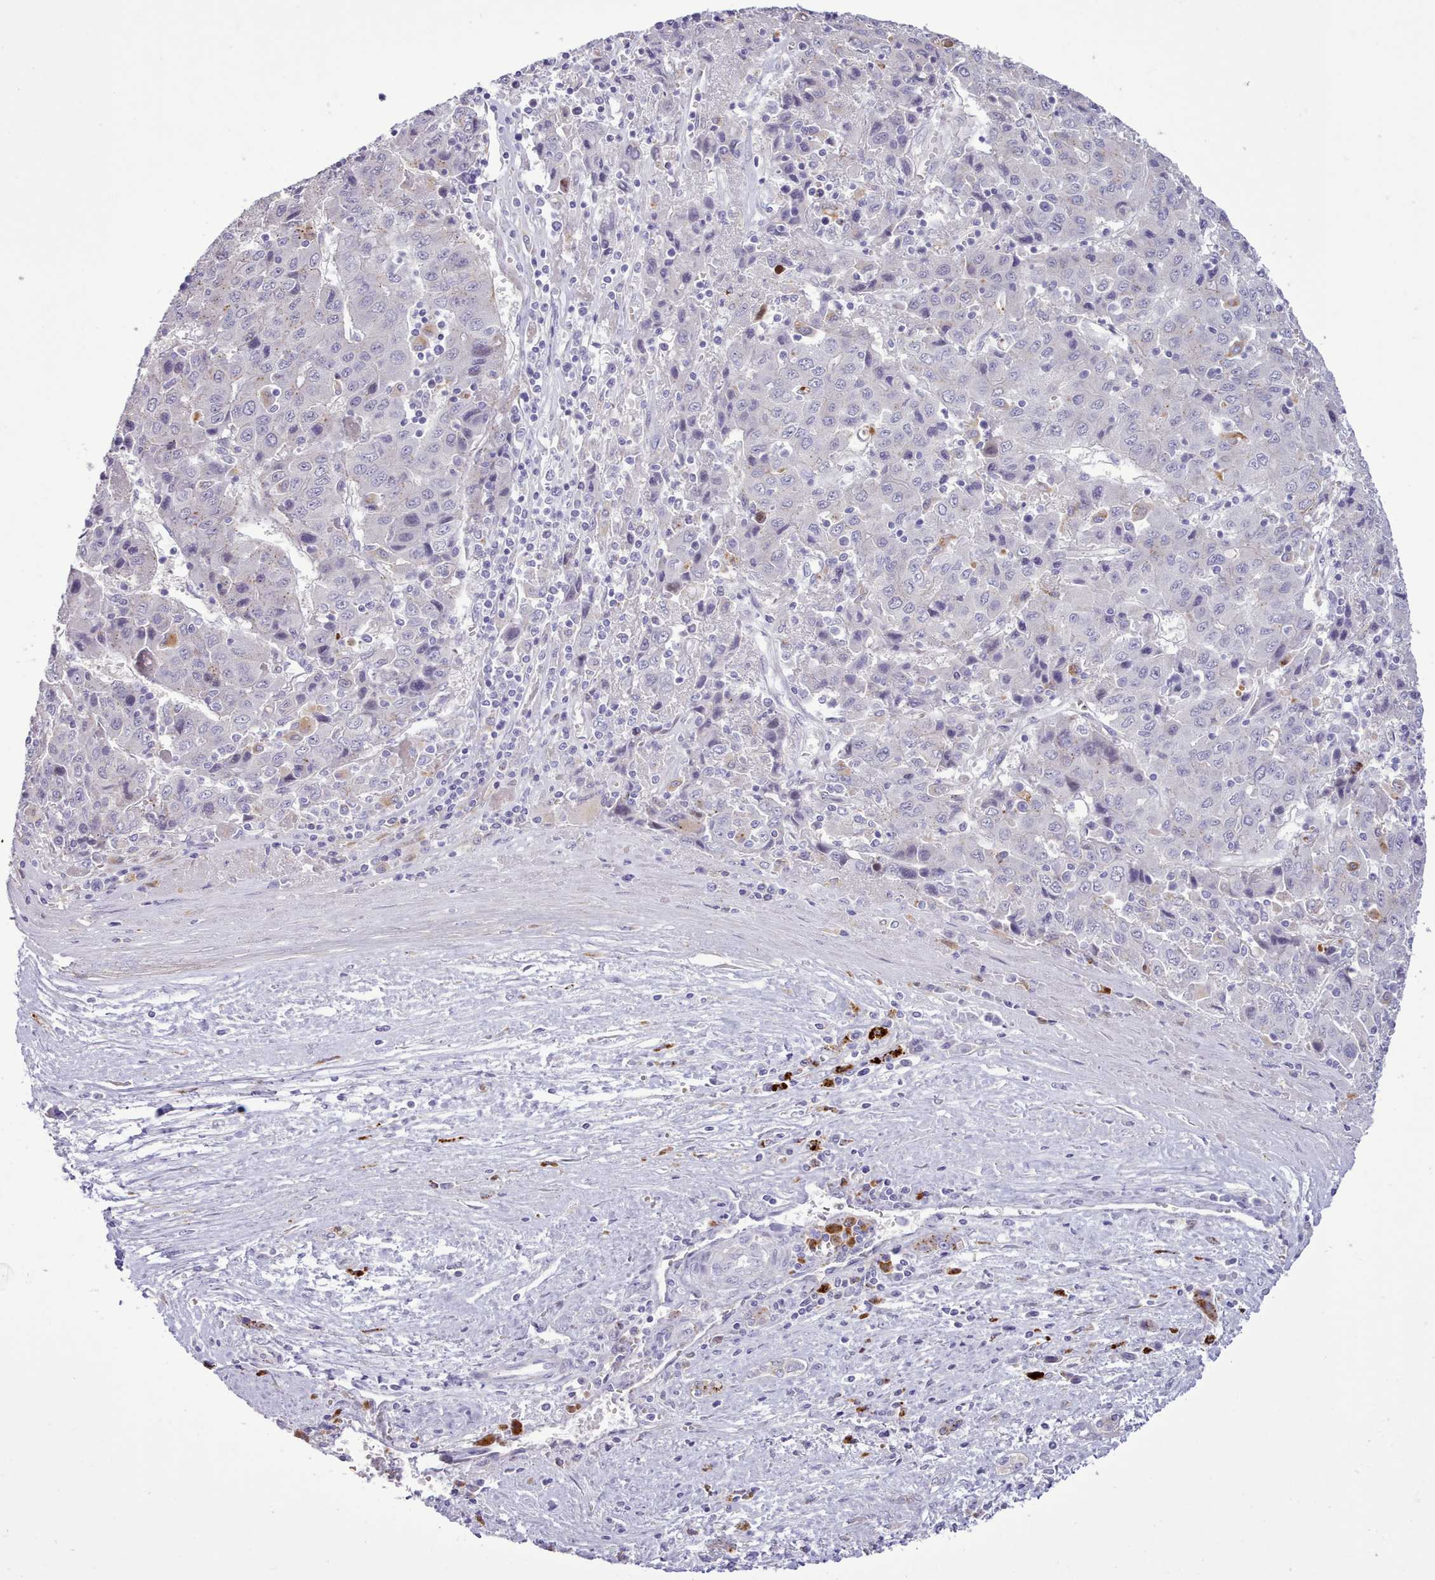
{"staining": {"intensity": "moderate", "quantity": "<25%", "location": "cytoplasmic/membranous"}, "tissue": "liver cancer", "cell_type": "Tumor cells", "image_type": "cancer", "snomed": [{"axis": "morphology", "description": "Carcinoma, Hepatocellular, NOS"}, {"axis": "topography", "description": "Liver"}], "caption": "IHC histopathology image of neoplastic tissue: human liver cancer (hepatocellular carcinoma) stained using immunohistochemistry (IHC) displays low levels of moderate protein expression localized specifically in the cytoplasmic/membranous of tumor cells, appearing as a cytoplasmic/membranous brown color.", "gene": "SRD5A1", "patient": {"sex": "female", "age": 53}}